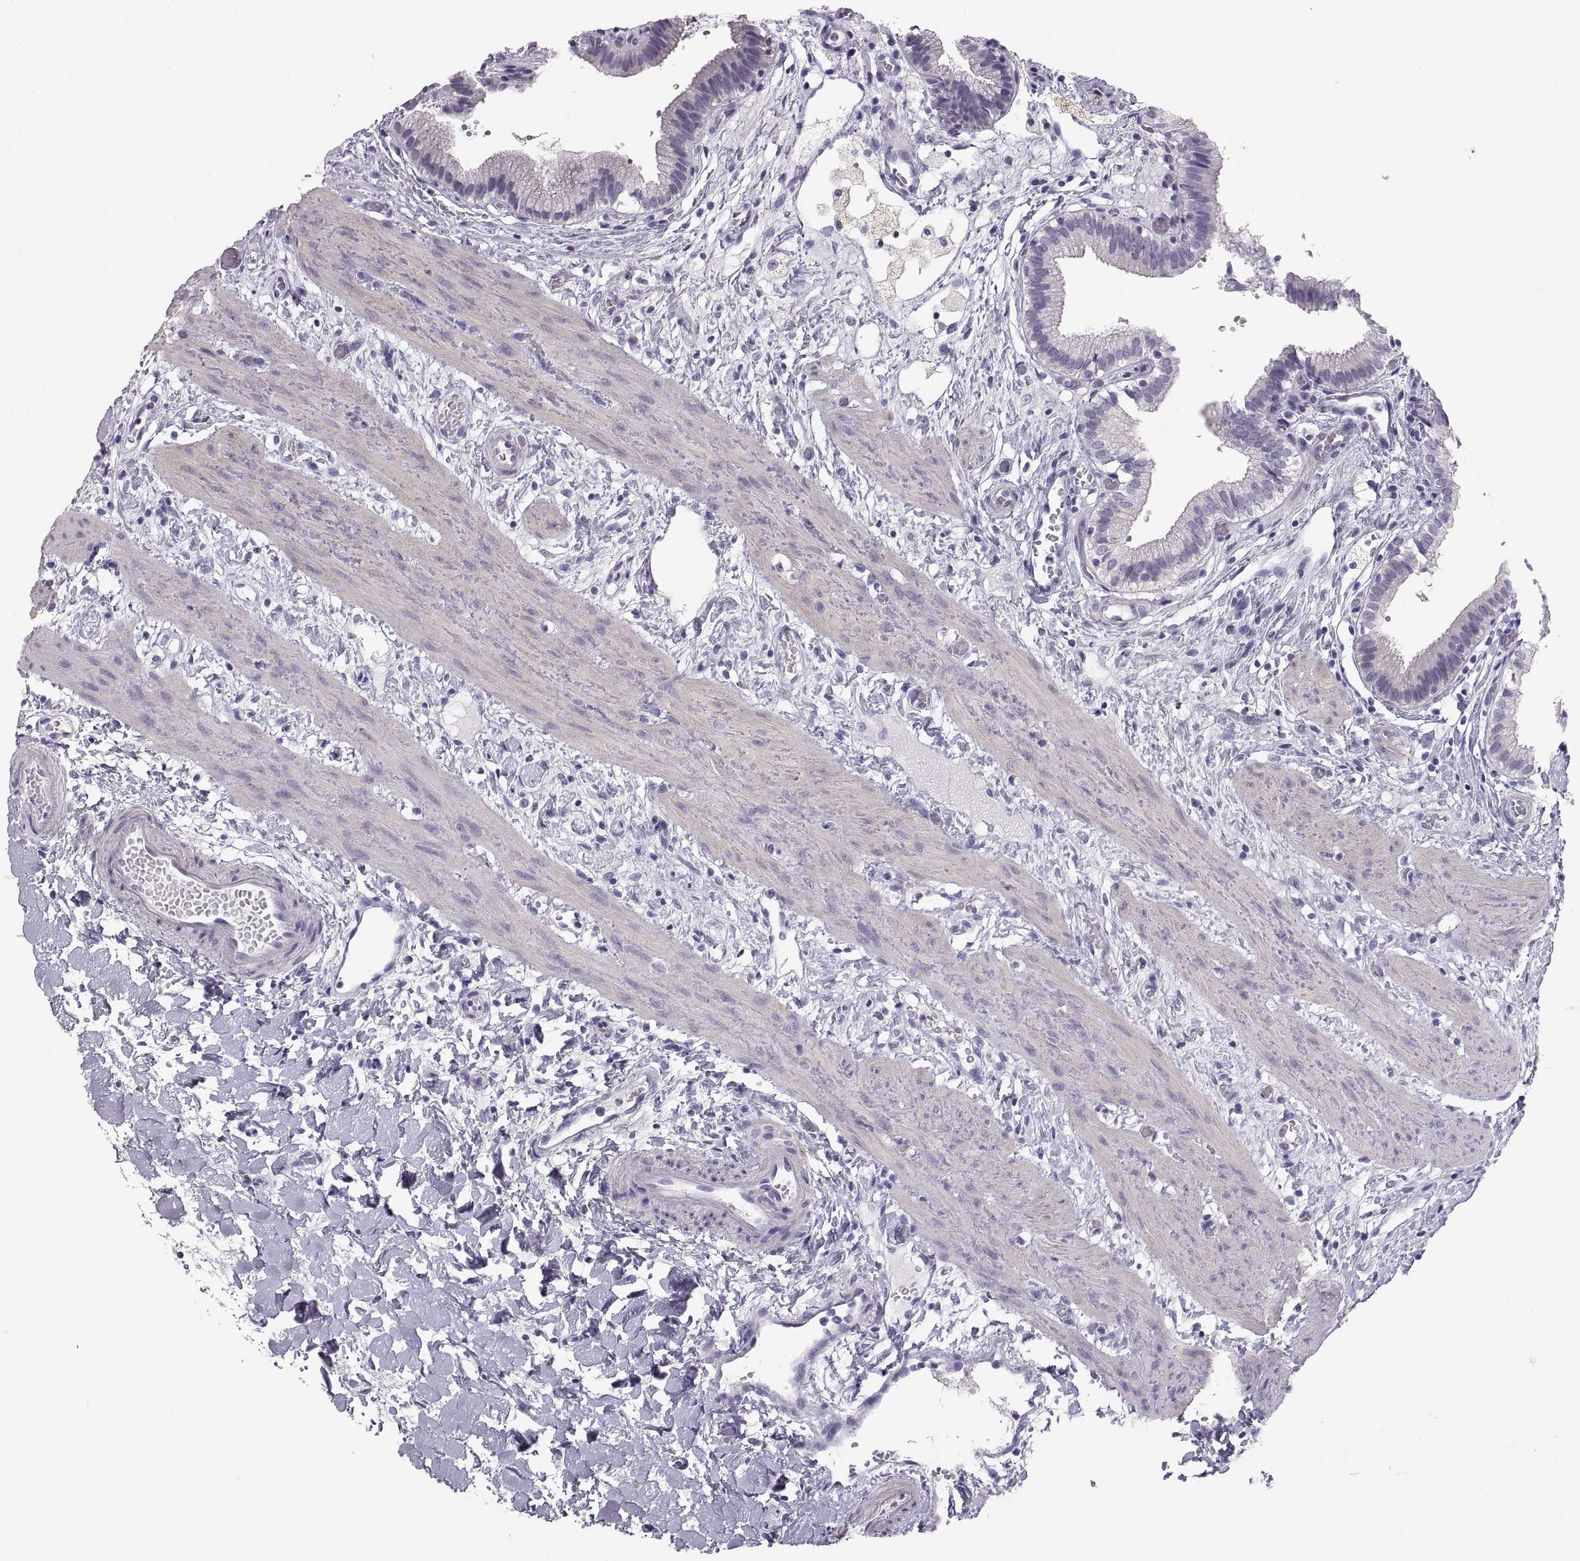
{"staining": {"intensity": "negative", "quantity": "none", "location": "none"}, "tissue": "gallbladder", "cell_type": "Glandular cells", "image_type": "normal", "snomed": [{"axis": "morphology", "description": "Normal tissue, NOS"}, {"axis": "topography", "description": "Gallbladder"}], "caption": "Protein analysis of normal gallbladder reveals no significant positivity in glandular cells.", "gene": "COL9A3", "patient": {"sex": "female", "age": 24}}